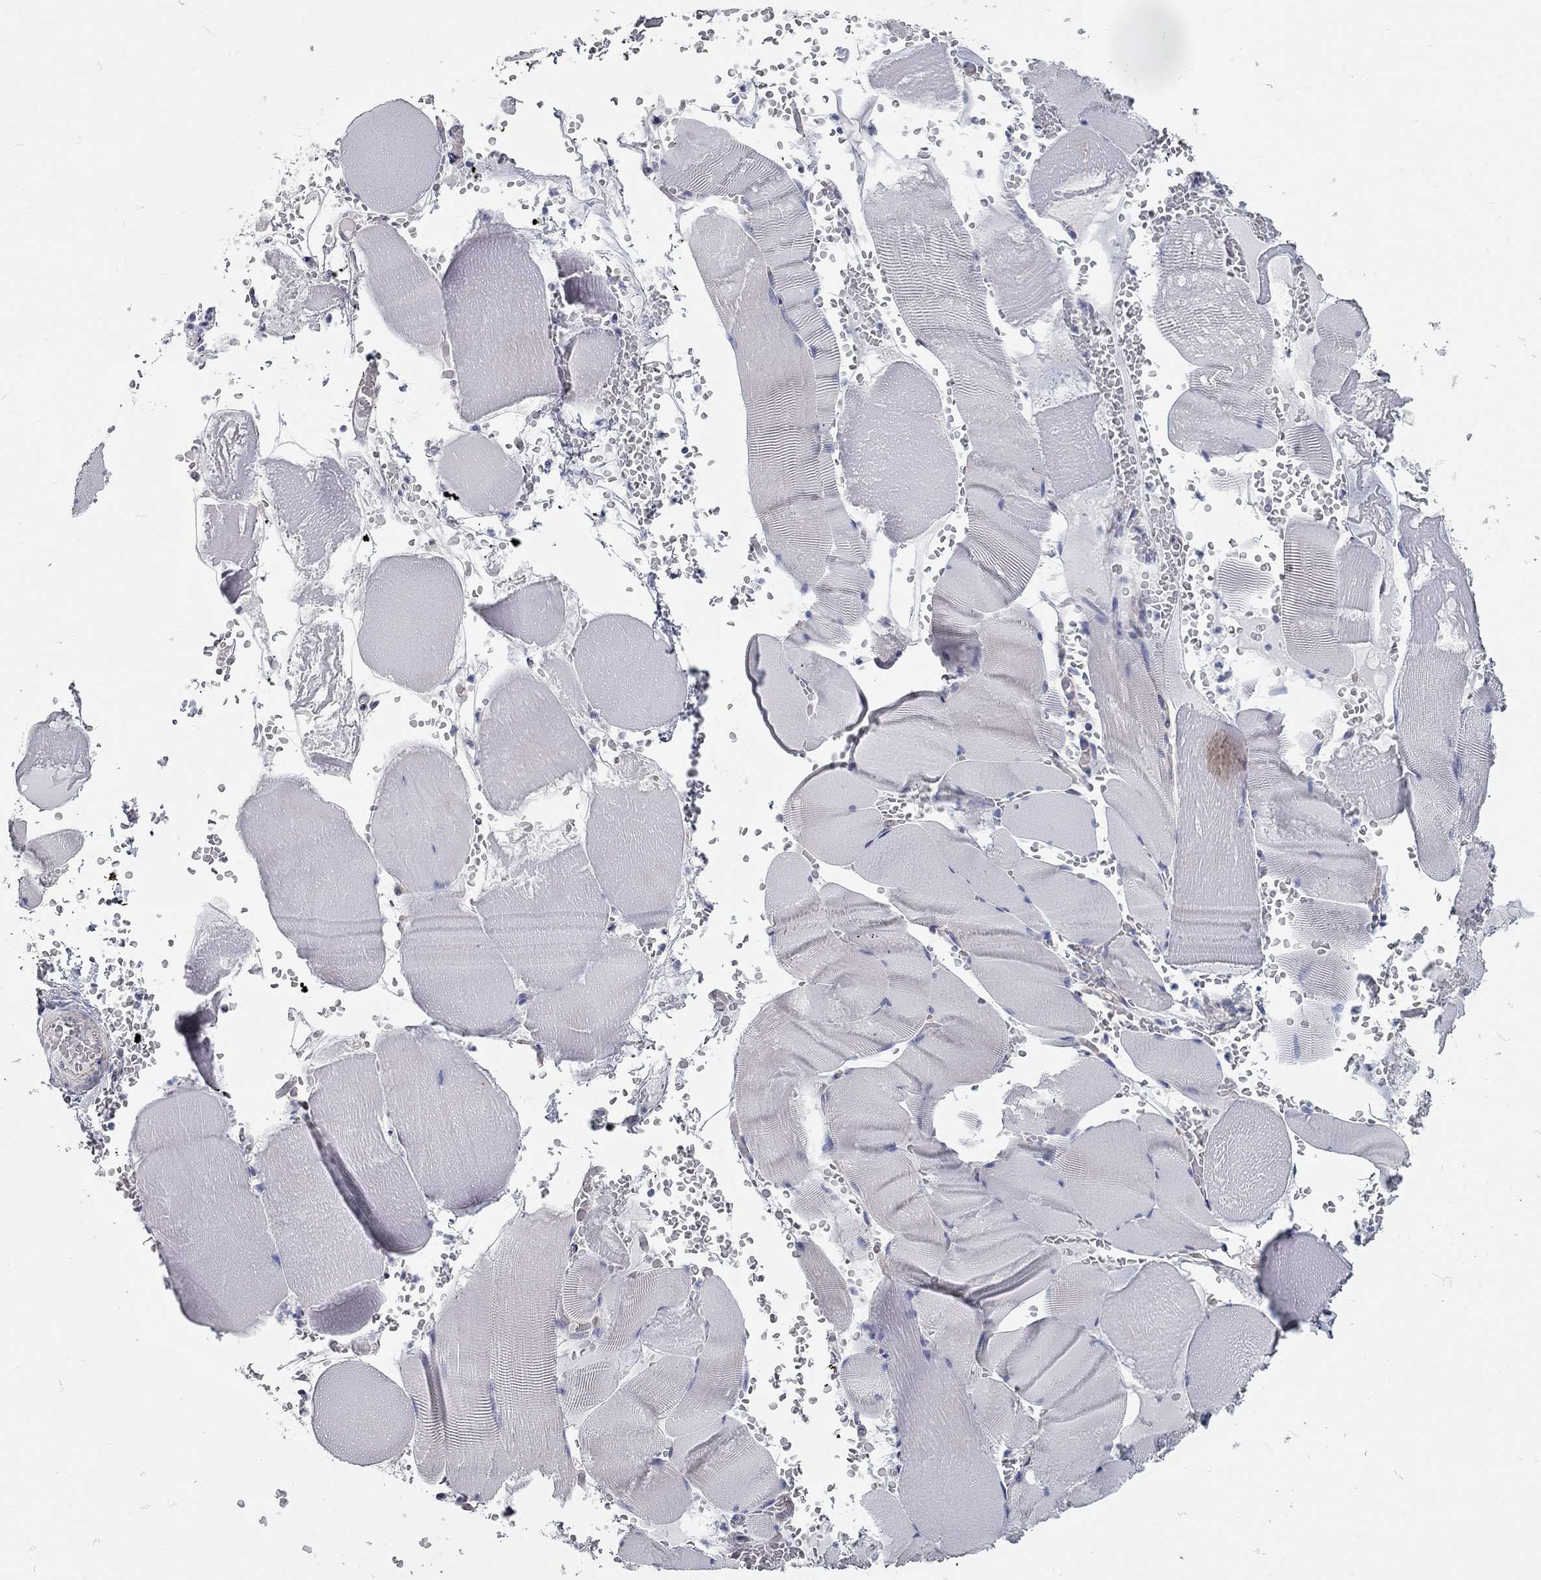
{"staining": {"intensity": "negative", "quantity": "none", "location": "none"}, "tissue": "skeletal muscle", "cell_type": "Myocytes", "image_type": "normal", "snomed": [{"axis": "morphology", "description": "Normal tissue, NOS"}, {"axis": "topography", "description": "Skeletal muscle"}], "caption": "This is an immunohistochemistry (IHC) image of benign skeletal muscle. There is no positivity in myocytes.", "gene": "XAGE2", "patient": {"sex": "male", "age": 56}}